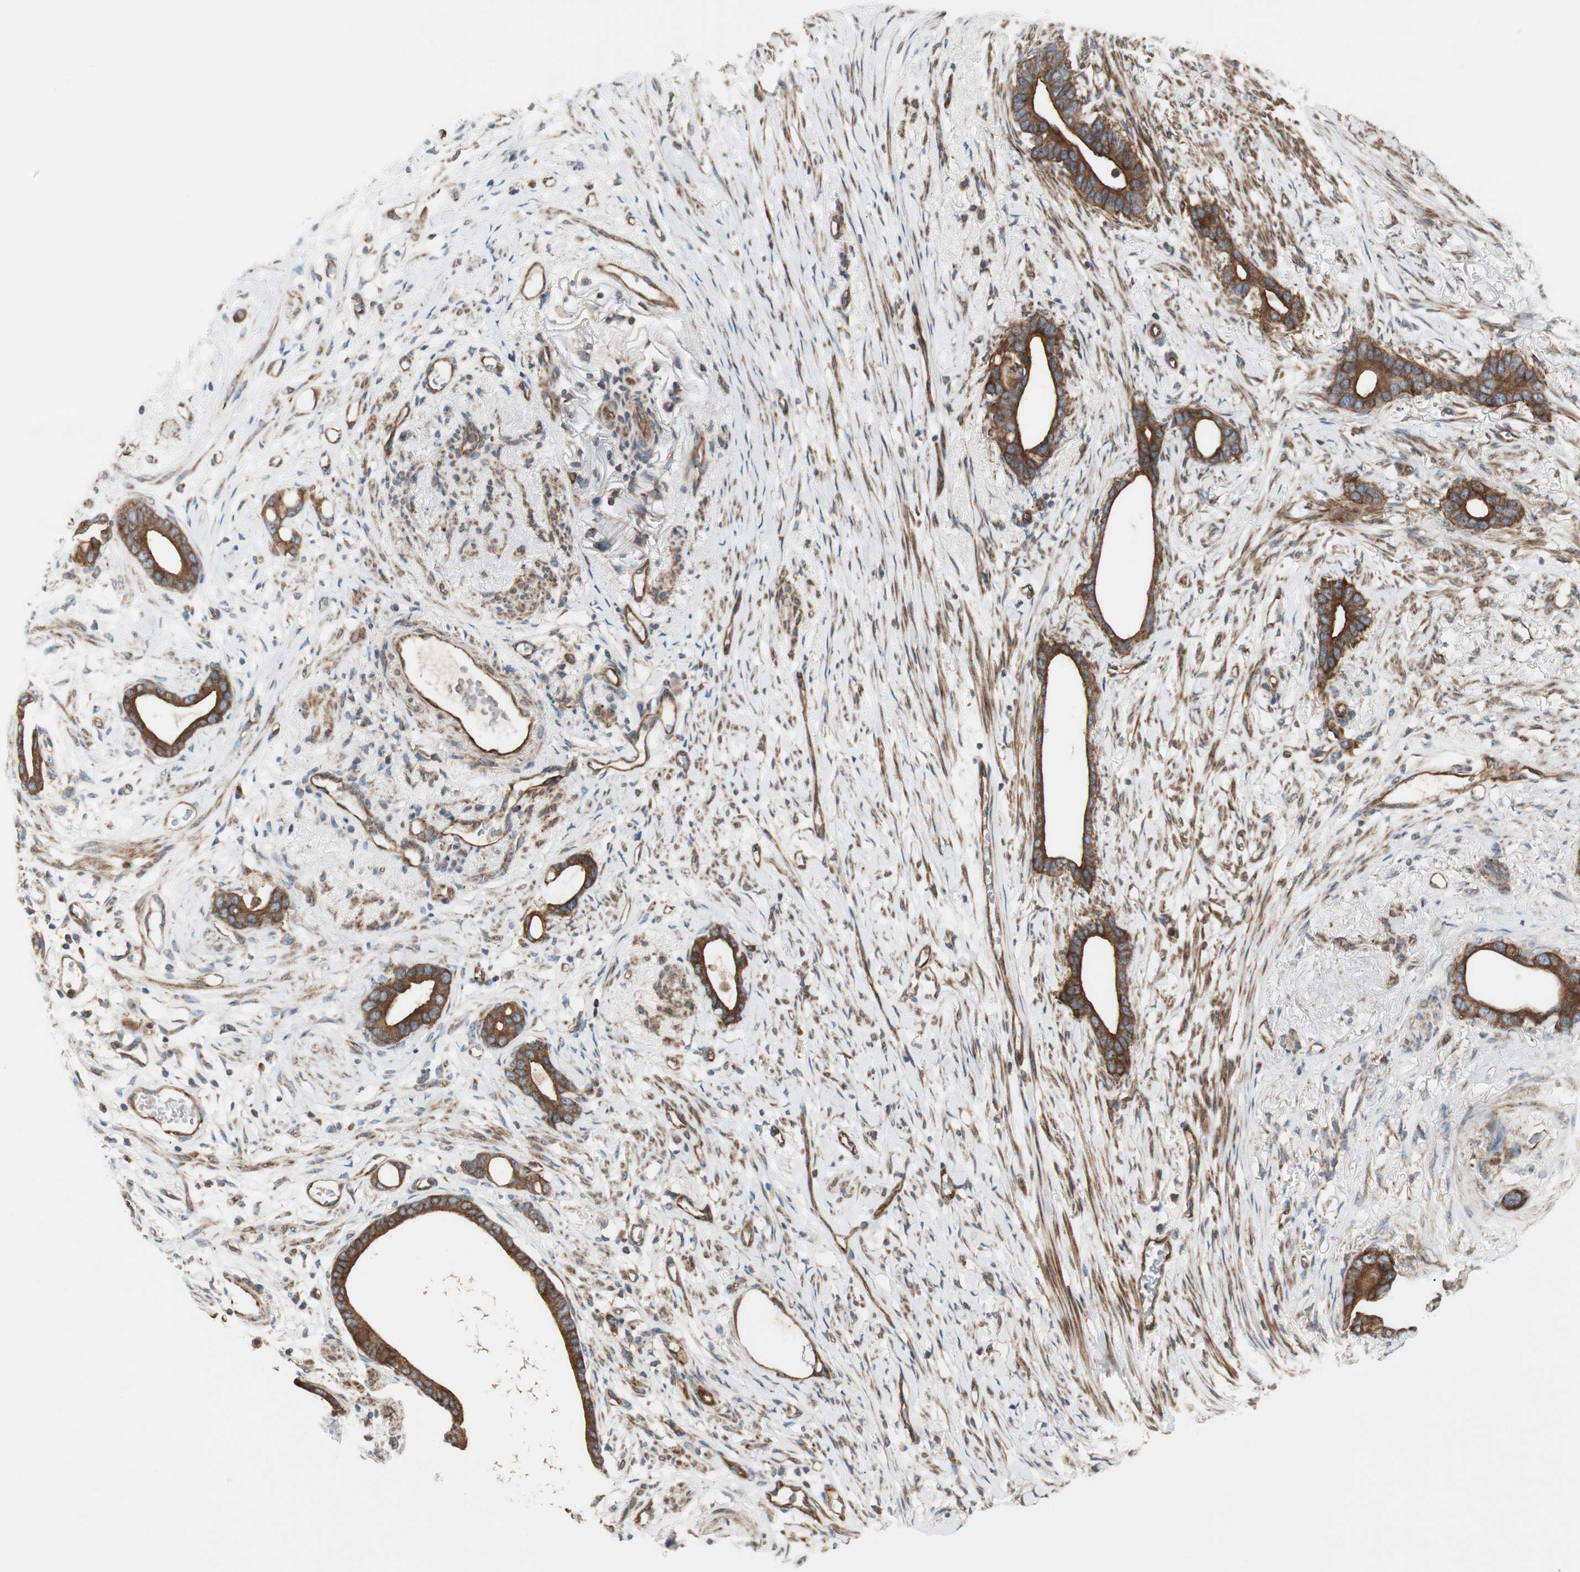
{"staining": {"intensity": "strong", "quantity": ">75%", "location": "cytoplasmic/membranous"}, "tissue": "stomach cancer", "cell_type": "Tumor cells", "image_type": "cancer", "snomed": [{"axis": "morphology", "description": "Adenocarcinoma, NOS"}, {"axis": "topography", "description": "Stomach"}], "caption": "This micrograph demonstrates IHC staining of adenocarcinoma (stomach), with high strong cytoplasmic/membranous positivity in about >75% of tumor cells.", "gene": "CTTNBP2NL", "patient": {"sex": "female", "age": 75}}